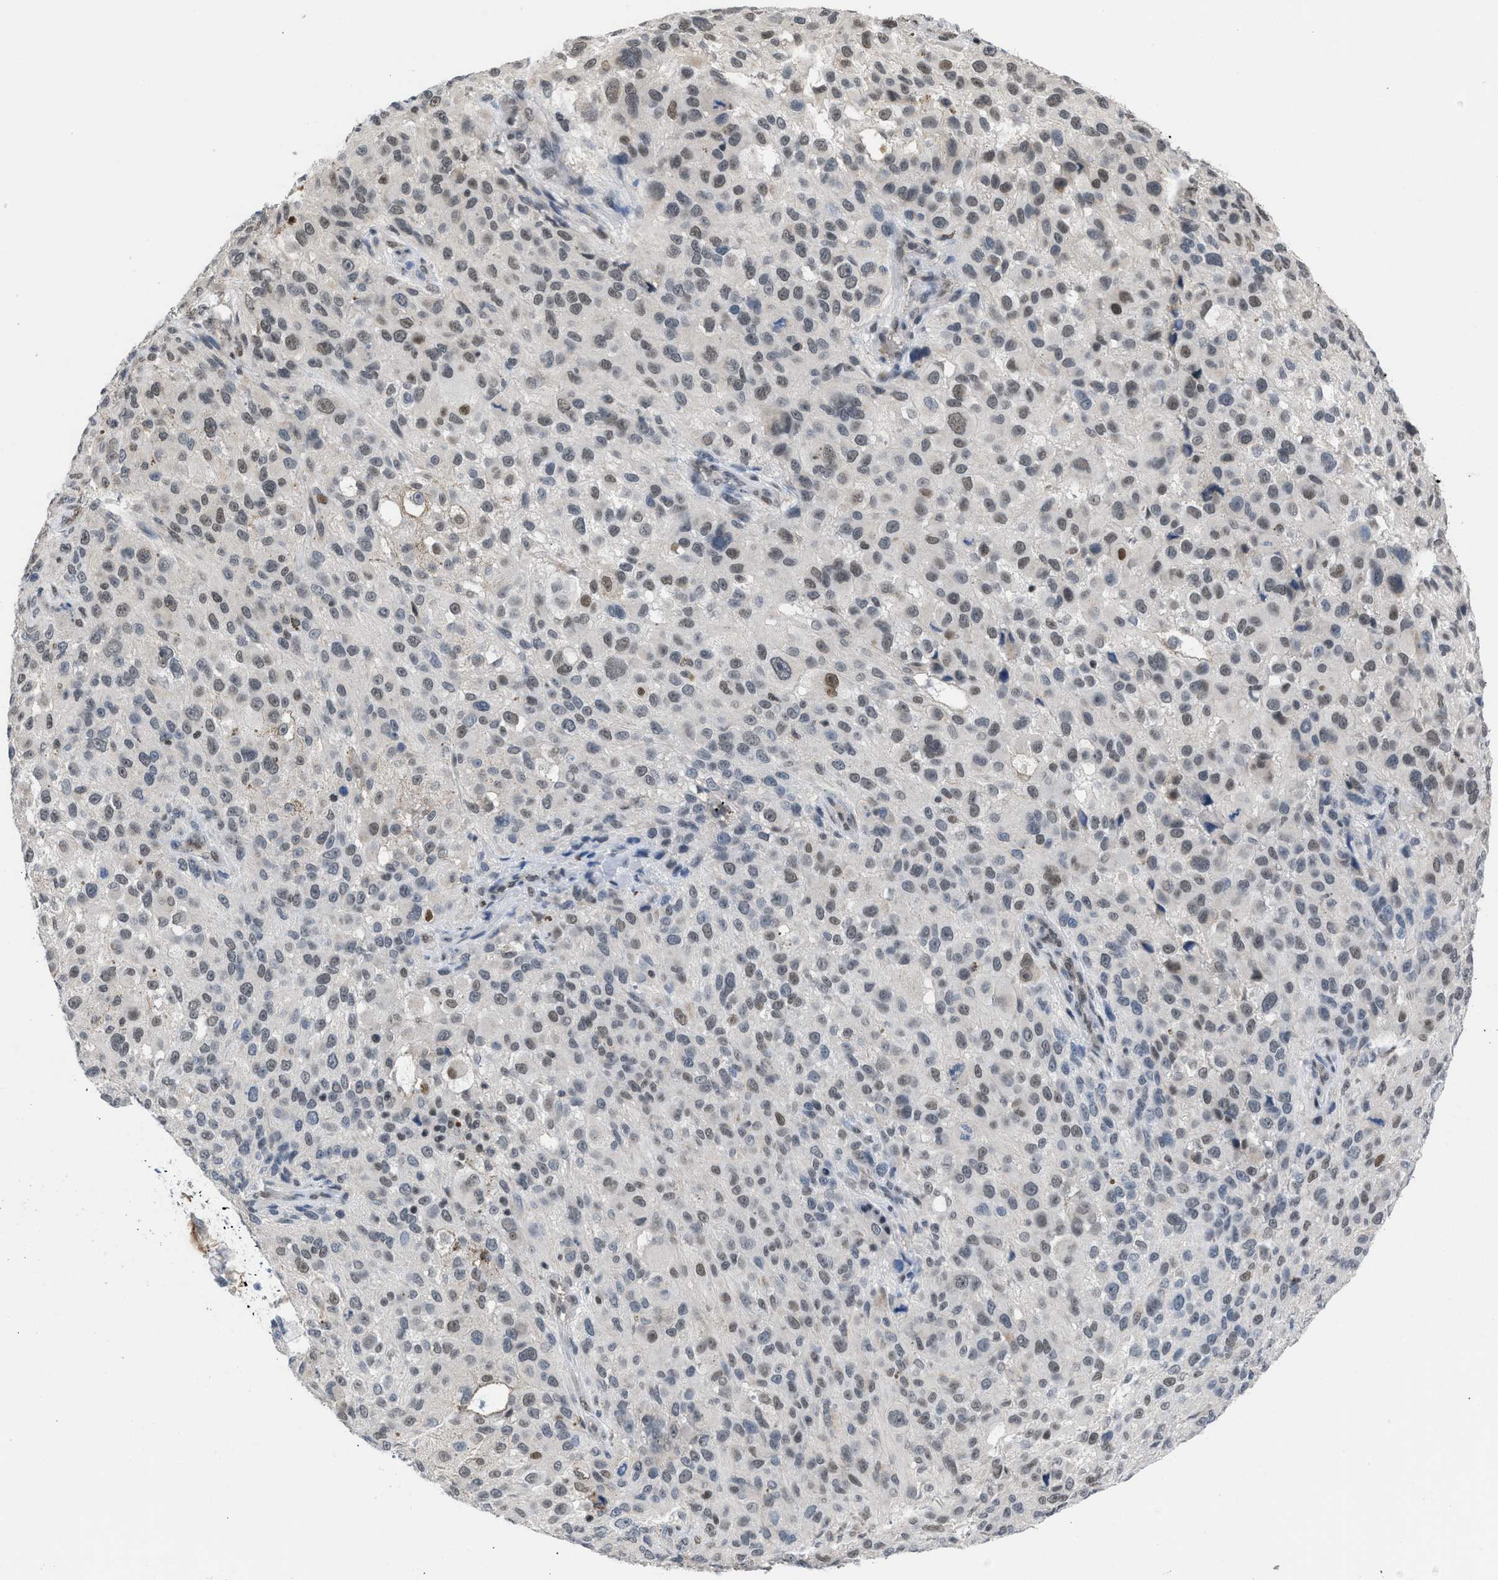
{"staining": {"intensity": "moderate", "quantity": "<25%", "location": "nuclear"}, "tissue": "melanoma", "cell_type": "Tumor cells", "image_type": "cancer", "snomed": [{"axis": "morphology", "description": "Necrosis, NOS"}, {"axis": "morphology", "description": "Malignant melanoma, NOS"}, {"axis": "topography", "description": "Skin"}], "caption": "Tumor cells show moderate nuclear positivity in approximately <25% of cells in malignant melanoma.", "gene": "TERF2IP", "patient": {"sex": "female", "age": 87}}